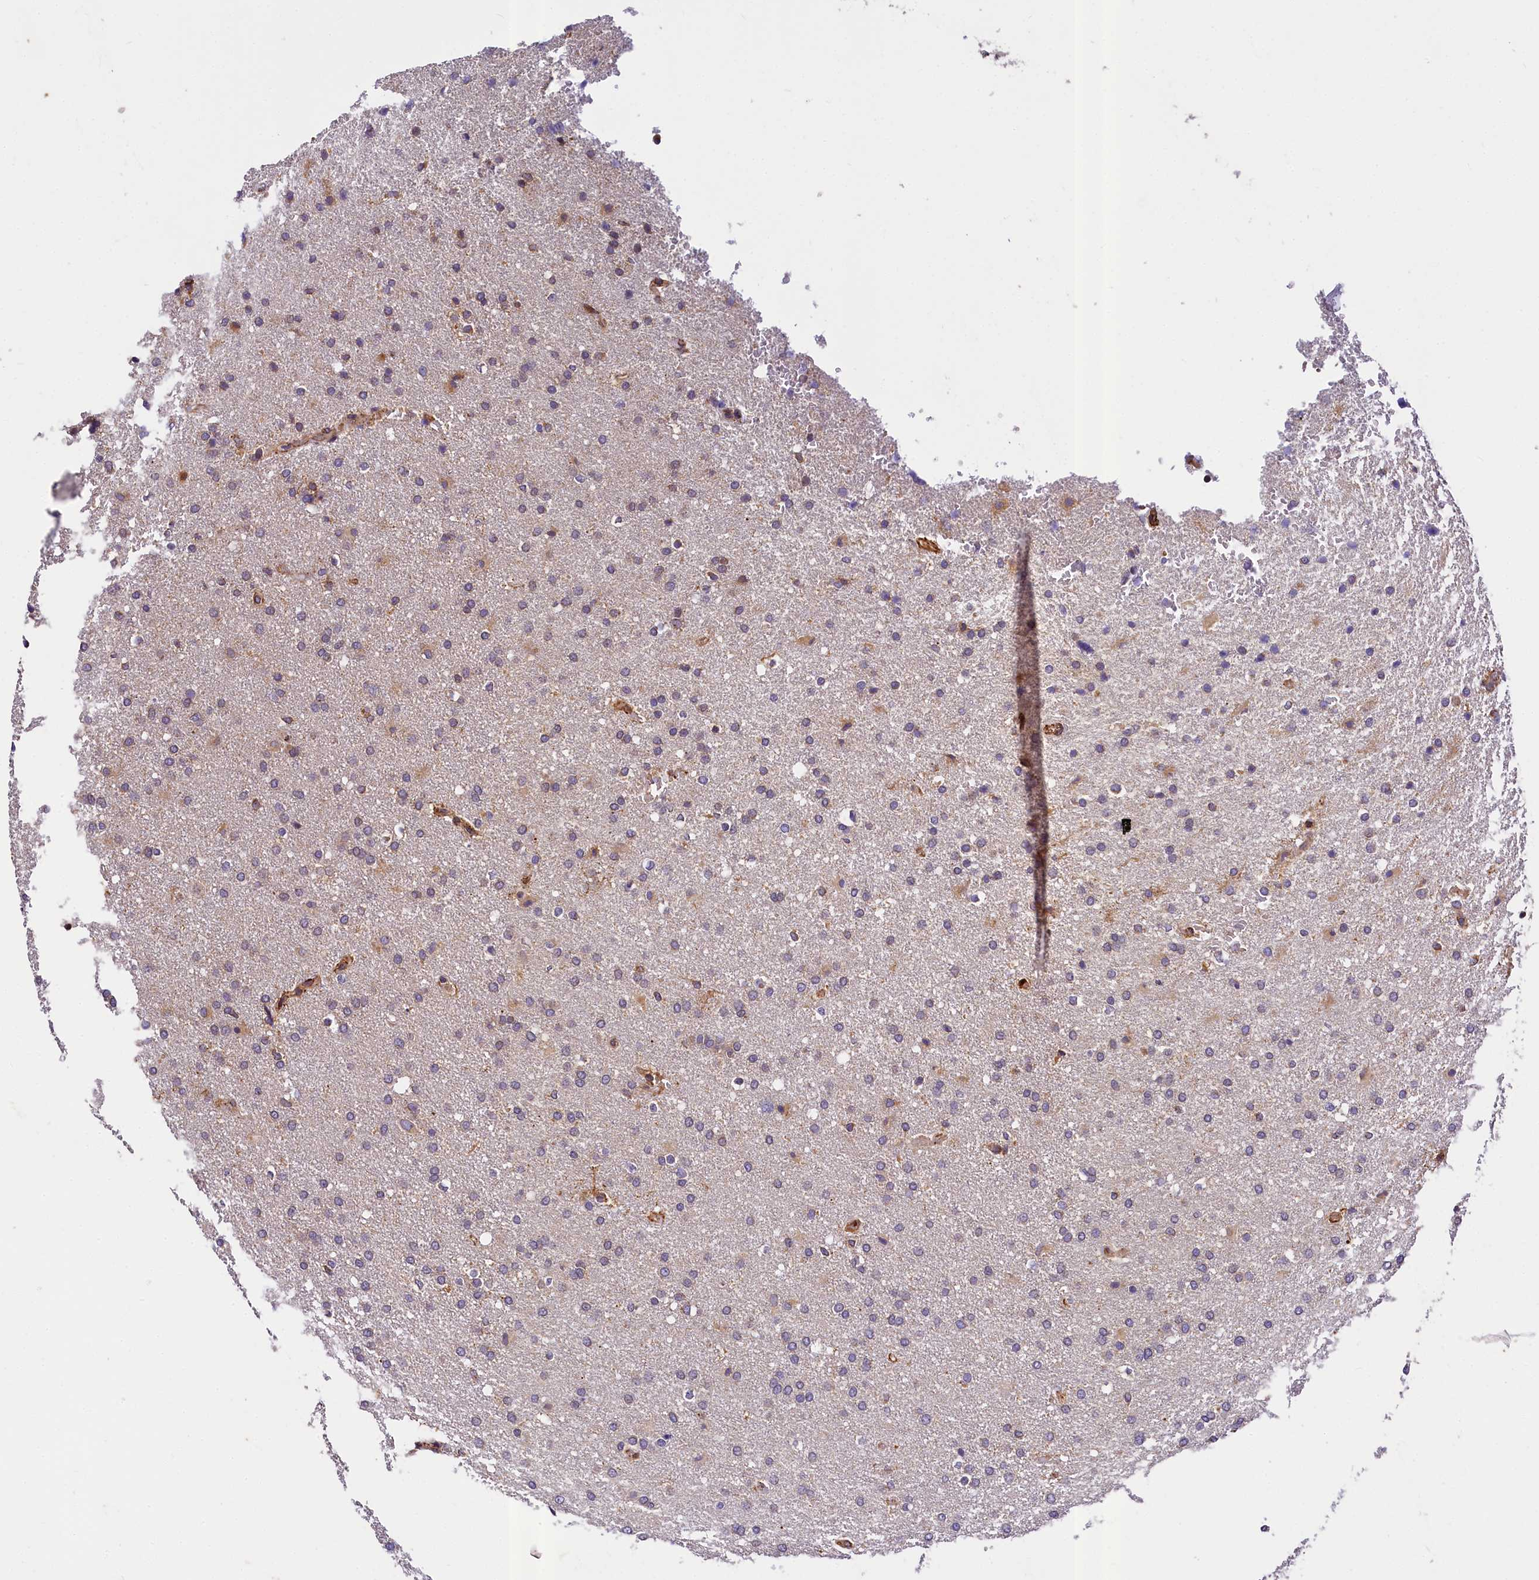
{"staining": {"intensity": "negative", "quantity": "none", "location": "none"}, "tissue": "glioma", "cell_type": "Tumor cells", "image_type": "cancer", "snomed": [{"axis": "morphology", "description": "Glioma, malignant, High grade"}, {"axis": "topography", "description": "Brain"}], "caption": "High power microscopy micrograph of an IHC histopathology image of malignant glioma (high-grade), revealing no significant expression in tumor cells.", "gene": "SUPV3L1", "patient": {"sex": "male", "age": 72}}